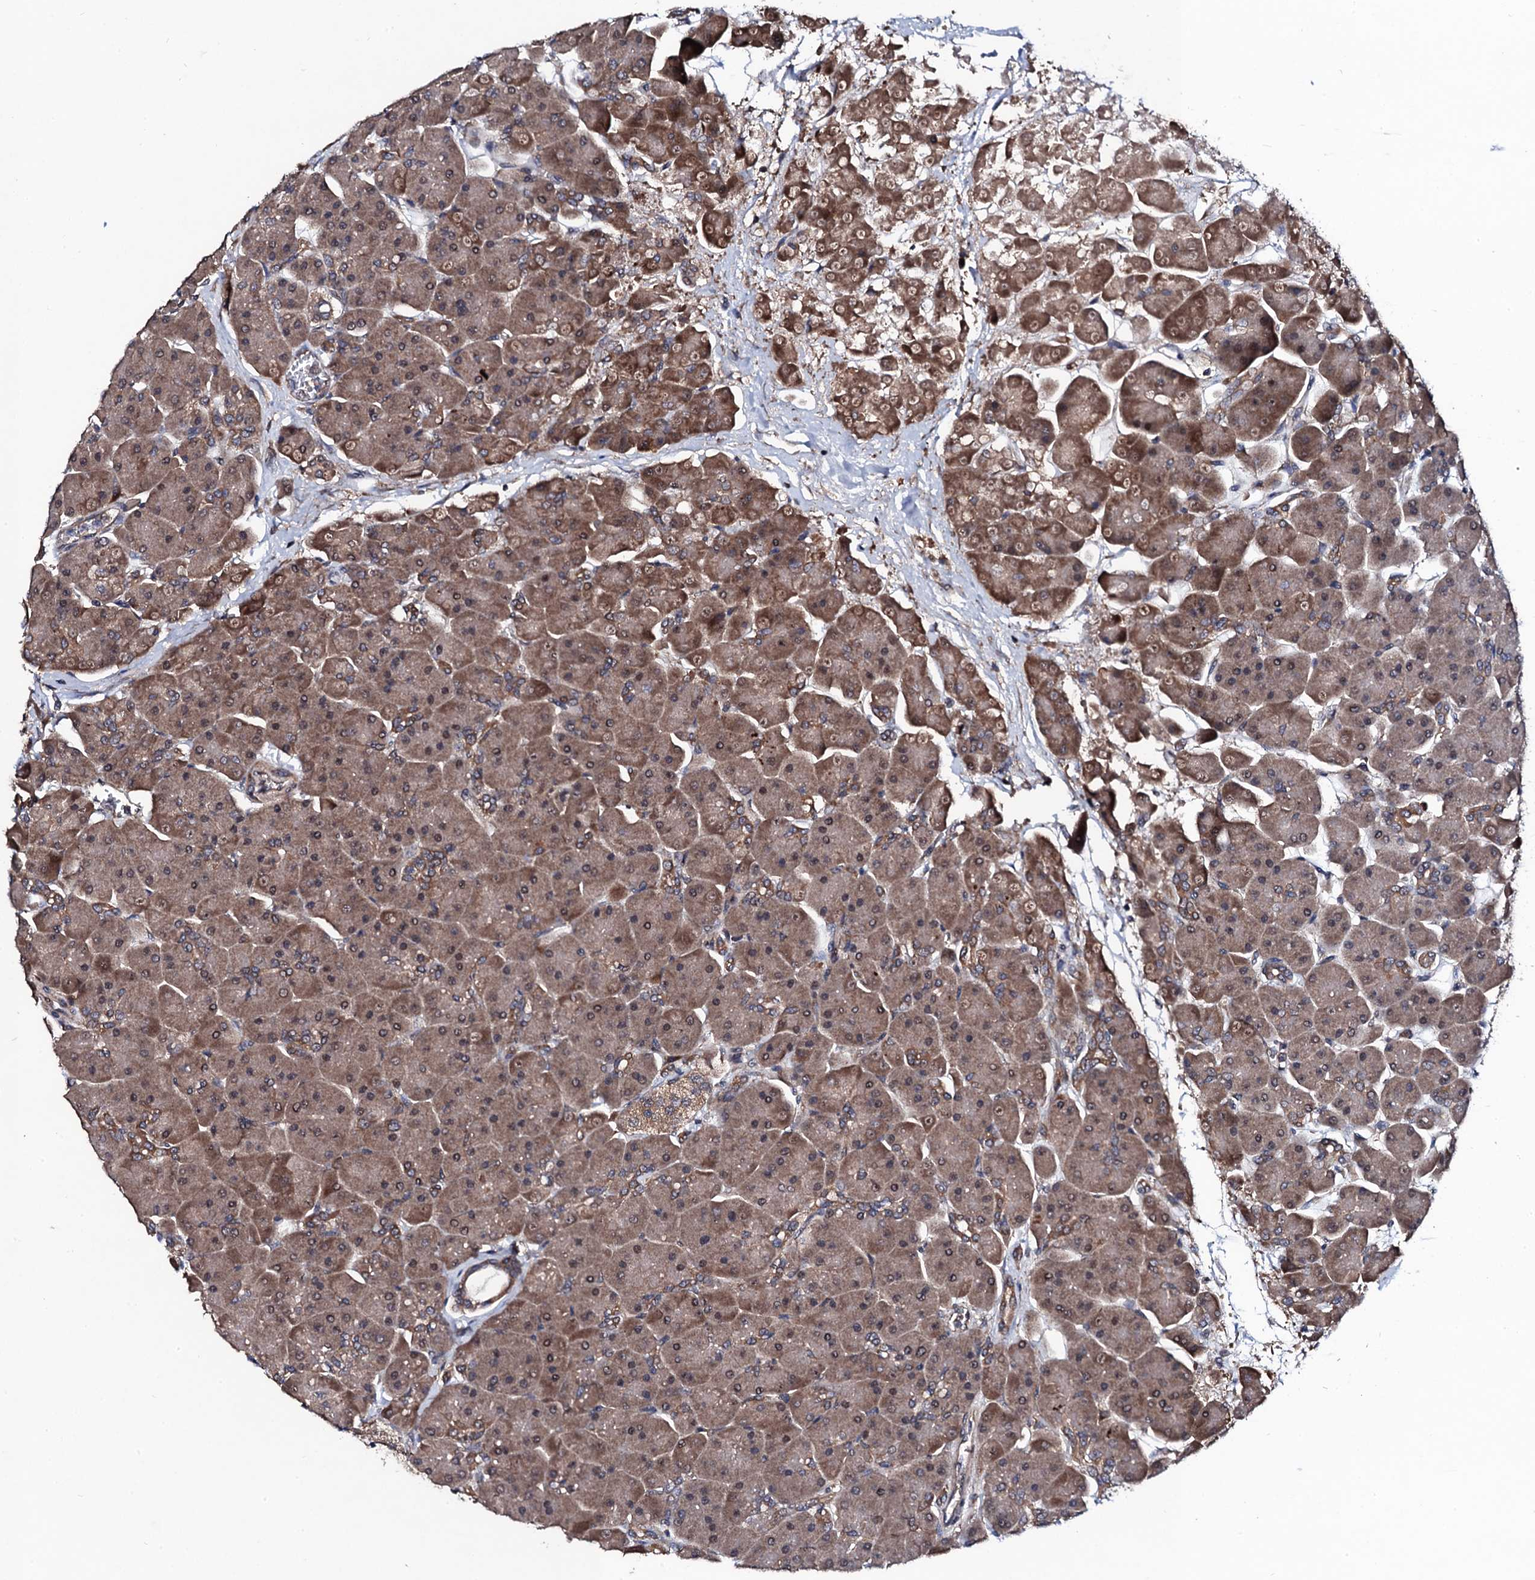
{"staining": {"intensity": "moderate", "quantity": ">75%", "location": "cytoplasmic/membranous,nuclear"}, "tissue": "pancreas", "cell_type": "Exocrine glandular cells", "image_type": "normal", "snomed": [{"axis": "morphology", "description": "Normal tissue, NOS"}, {"axis": "topography", "description": "Pancreas"}], "caption": "Protein expression analysis of normal human pancreas reveals moderate cytoplasmic/membranous,nuclear expression in approximately >75% of exocrine glandular cells. (DAB = brown stain, brightfield microscopy at high magnification).", "gene": "IP6K1", "patient": {"sex": "male", "age": 66}}